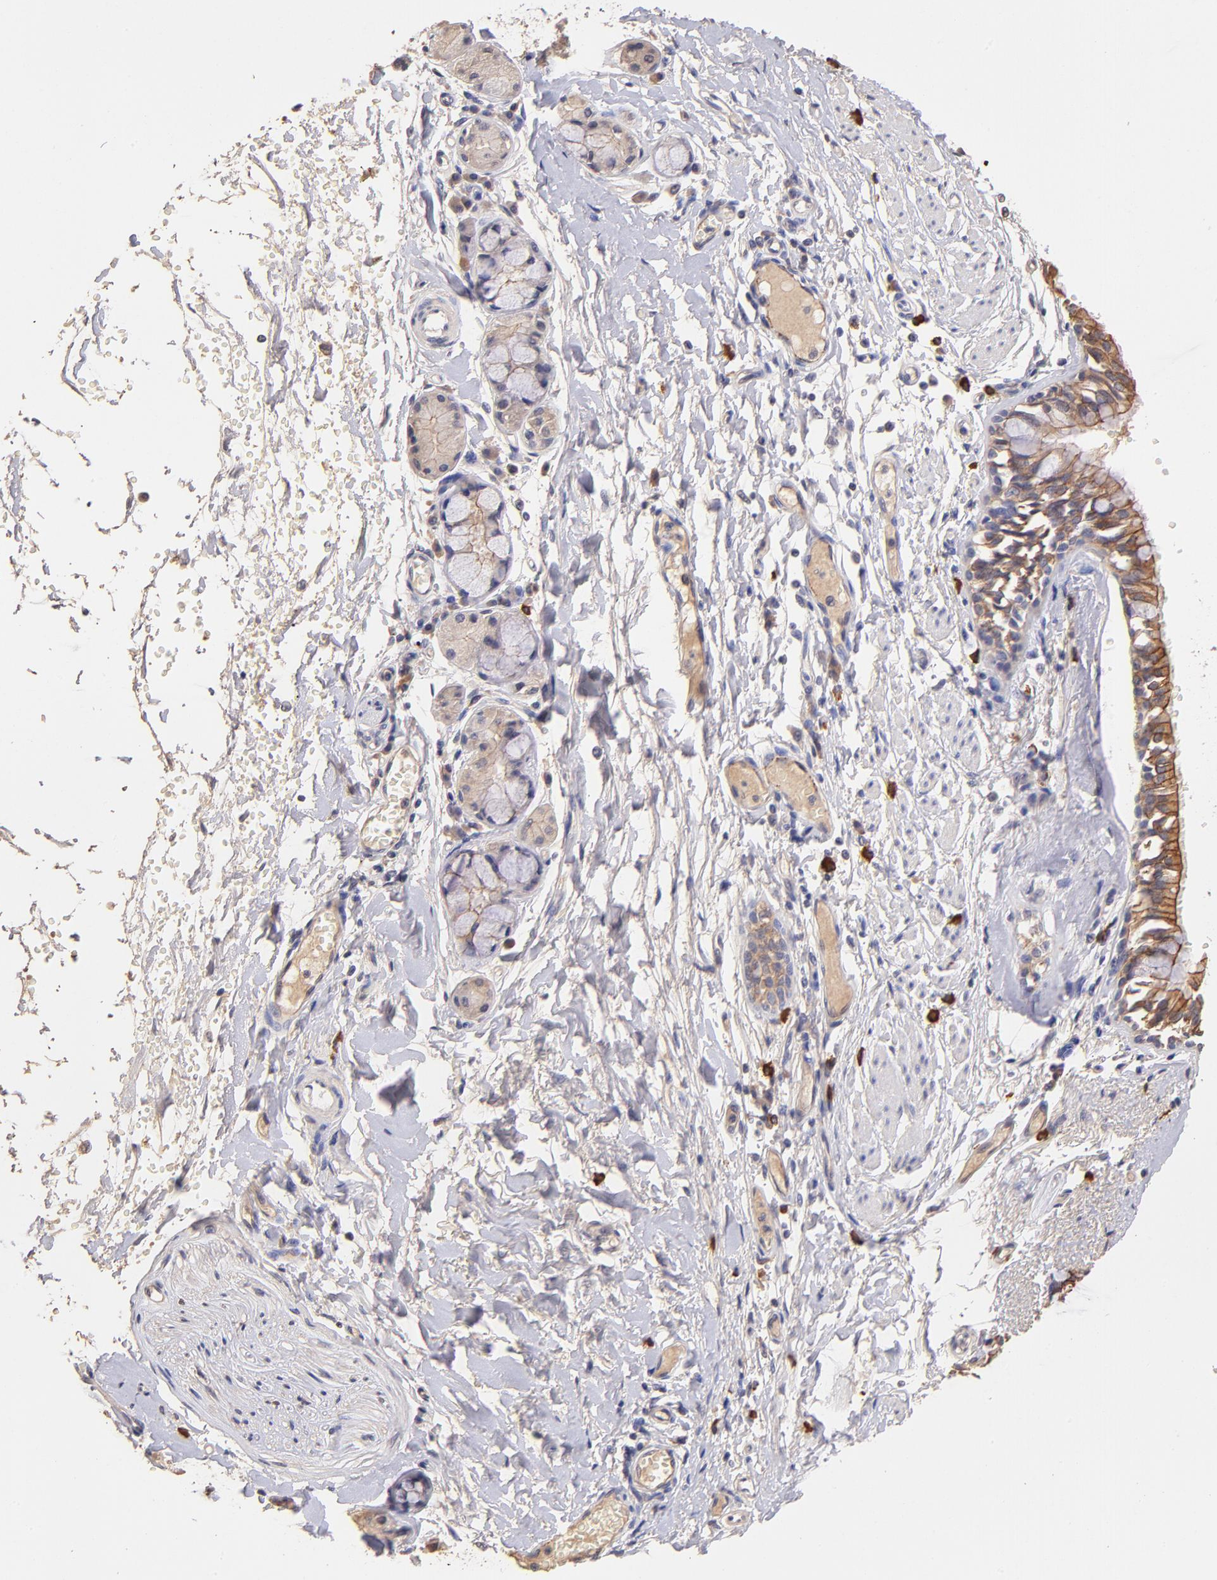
{"staining": {"intensity": "moderate", "quantity": ">75%", "location": "cytoplasmic/membranous"}, "tissue": "bronchus", "cell_type": "Respiratory epithelial cells", "image_type": "normal", "snomed": [{"axis": "morphology", "description": "Normal tissue, NOS"}, {"axis": "topography", "description": "Bronchus"}, {"axis": "topography", "description": "Lung"}], "caption": "Immunohistochemical staining of normal bronchus shows >75% levels of moderate cytoplasmic/membranous protein positivity in approximately >75% of respiratory epithelial cells. Nuclei are stained in blue.", "gene": "RNASEL", "patient": {"sex": "female", "age": 56}}